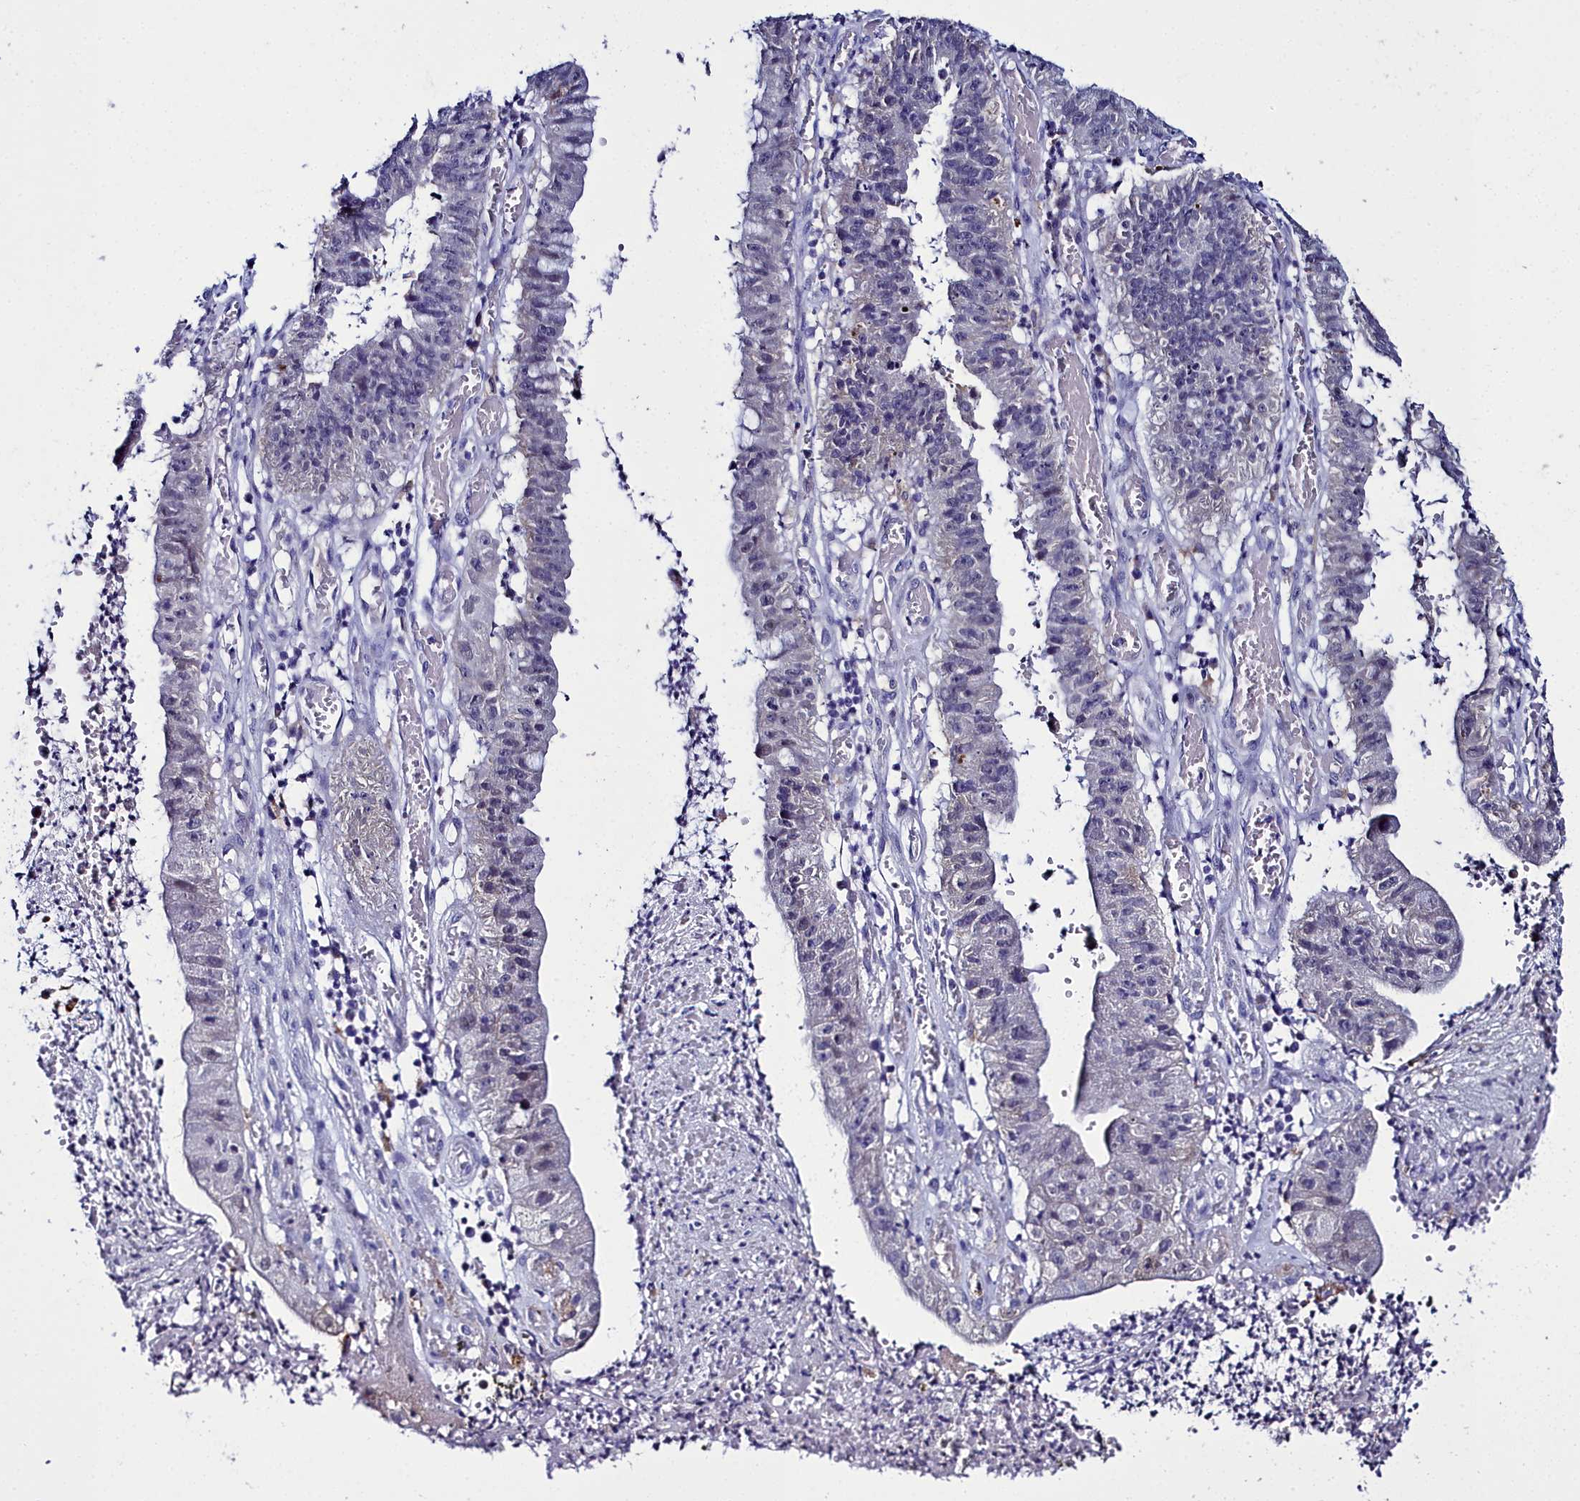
{"staining": {"intensity": "negative", "quantity": "none", "location": "none"}, "tissue": "stomach cancer", "cell_type": "Tumor cells", "image_type": "cancer", "snomed": [{"axis": "morphology", "description": "Adenocarcinoma, NOS"}, {"axis": "topography", "description": "Stomach"}], "caption": "Immunohistochemistry (IHC) micrograph of neoplastic tissue: stomach adenocarcinoma stained with DAB displays no significant protein expression in tumor cells.", "gene": "ELAPOR2", "patient": {"sex": "male", "age": 59}}